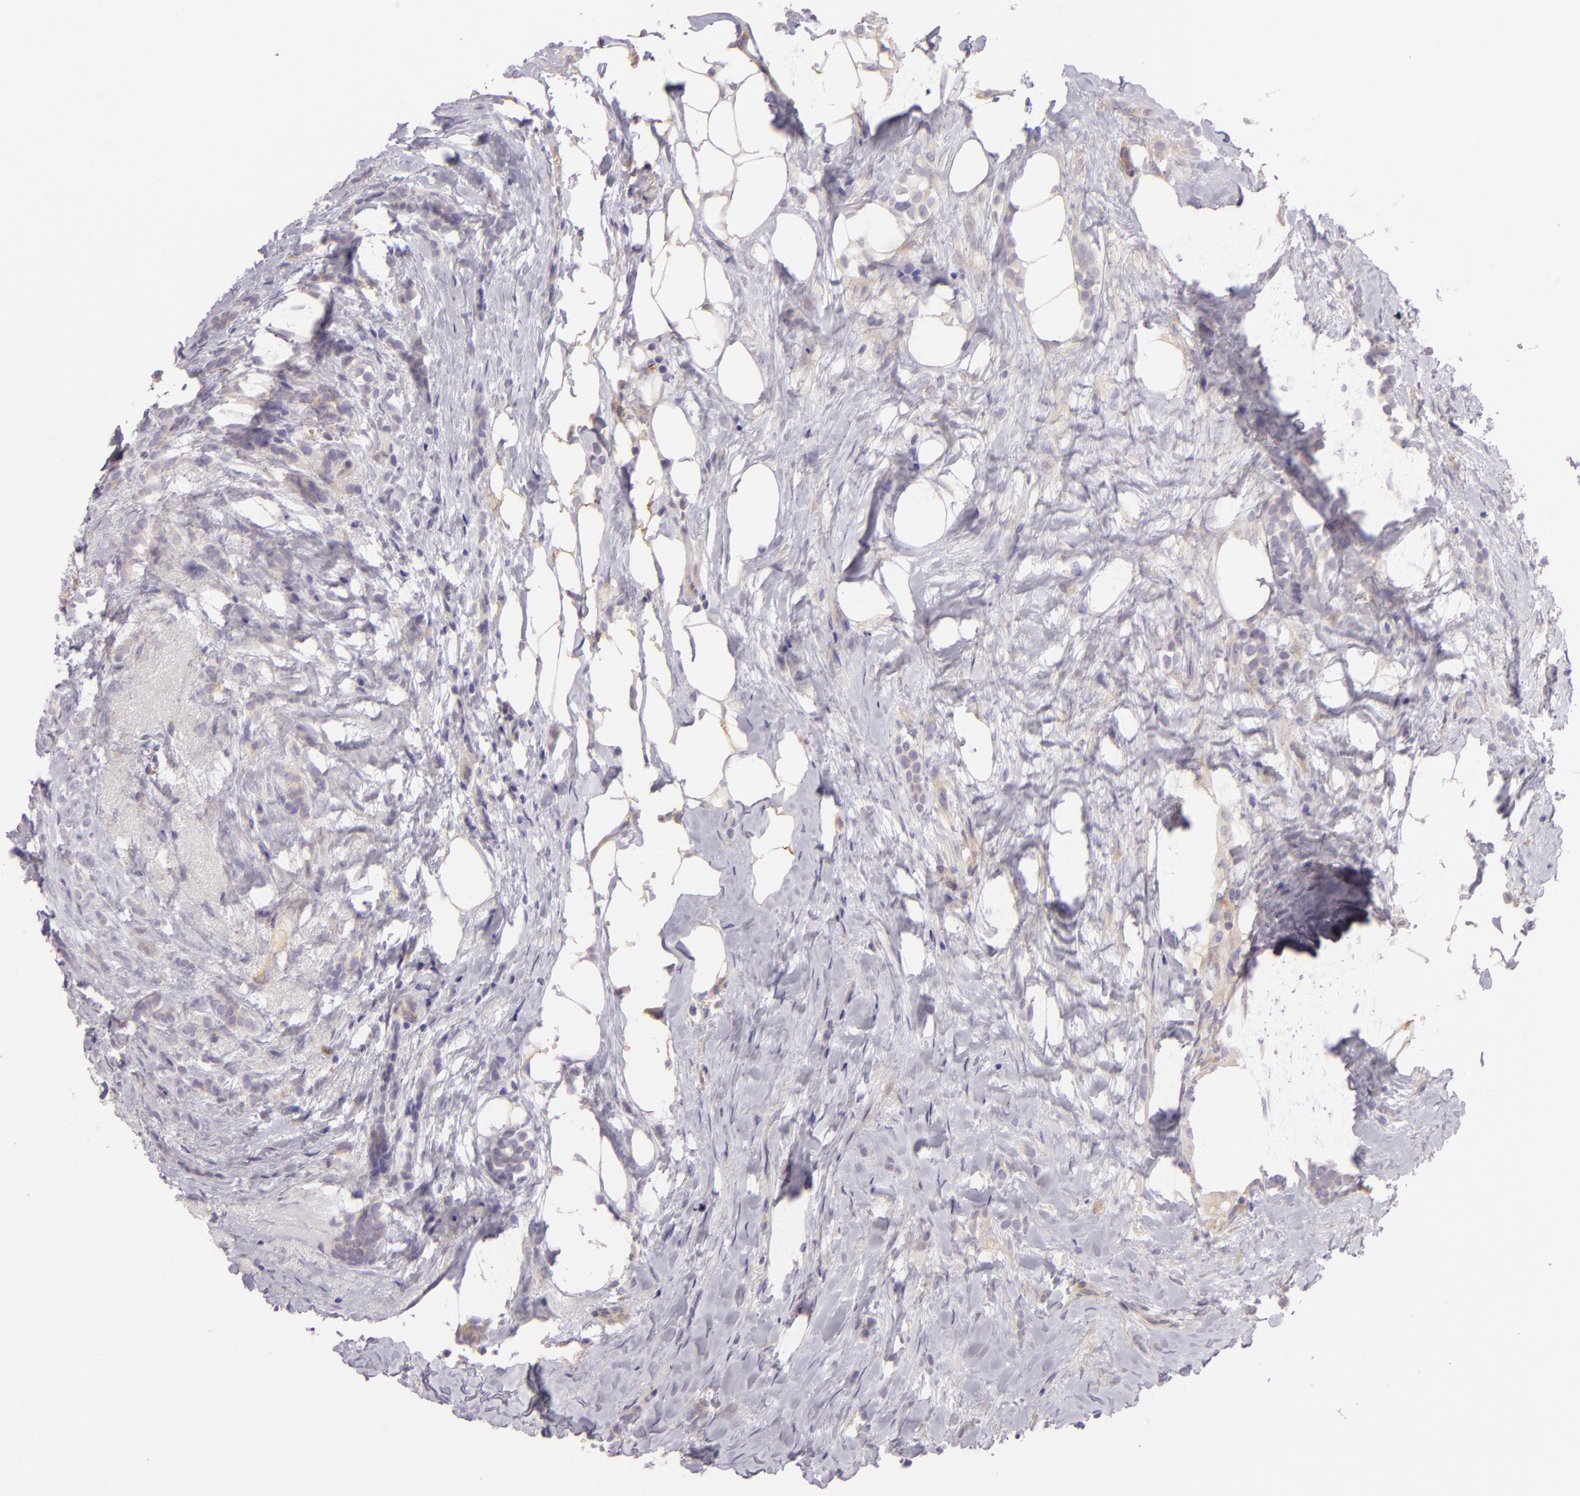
{"staining": {"intensity": "weak", "quantity": ">75%", "location": "cytoplasmic/membranous"}, "tissue": "breast cancer", "cell_type": "Tumor cells", "image_type": "cancer", "snomed": [{"axis": "morphology", "description": "Lobular carcinoma"}, {"axis": "topography", "description": "Breast"}], "caption": "This is an image of immunohistochemistry staining of breast lobular carcinoma, which shows weak staining in the cytoplasmic/membranous of tumor cells.", "gene": "ZC3H7B", "patient": {"sex": "female", "age": 56}}